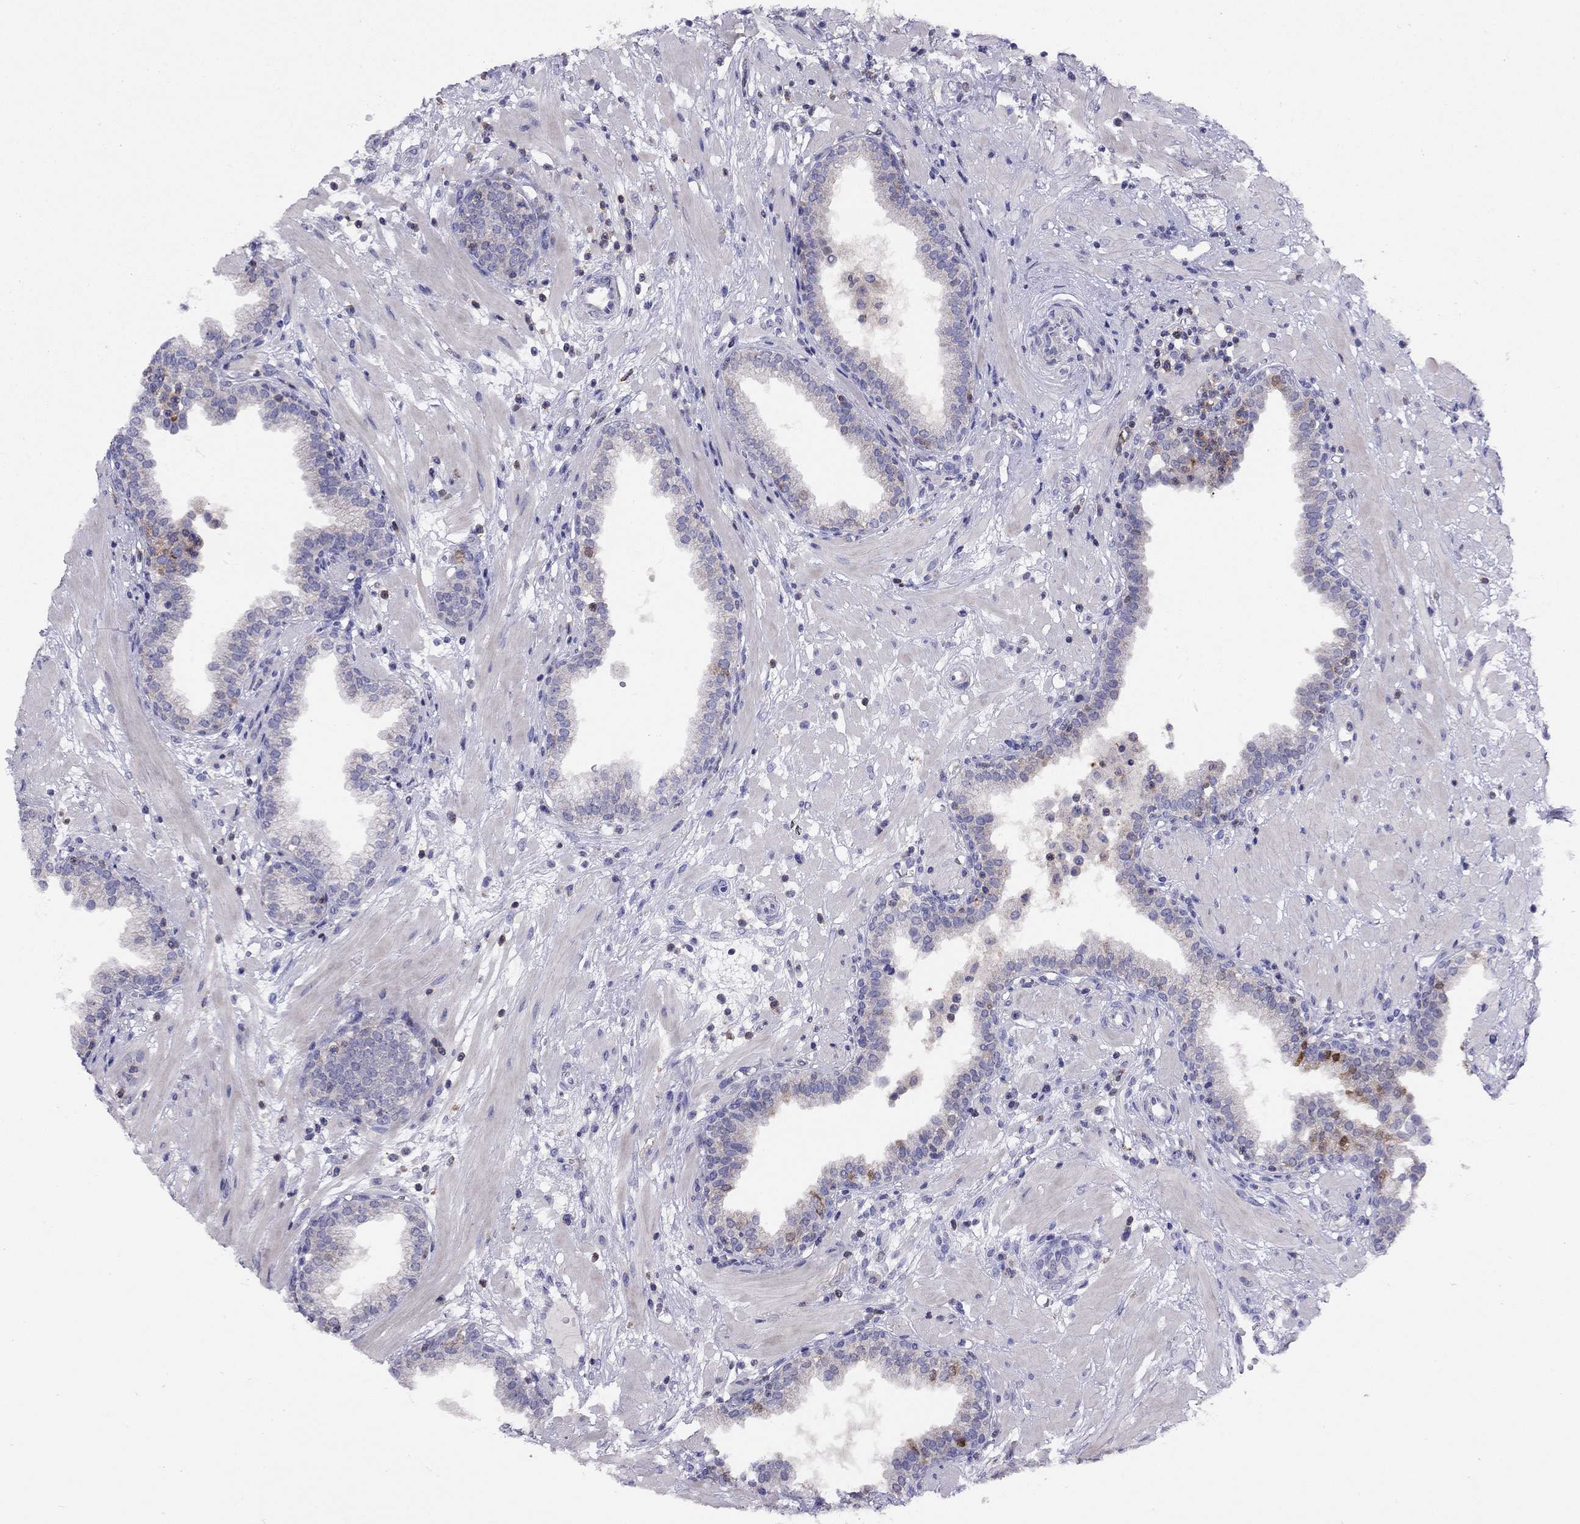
{"staining": {"intensity": "negative", "quantity": "none", "location": "none"}, "tissue": "prostate", "cell_type": "Glandular cells", "image_type": "normal", "snomed": [{"axis": "morphology", "description": "Normal tissue, NOS"}, {"axis": "topography", "description": "Prostate"}], "caption": "A histopathology image of prostate stained for a protein reveals no brown staining in glandular cells.", "gene": "CITED1", "patient": {"sex": "male", "age": 64}}